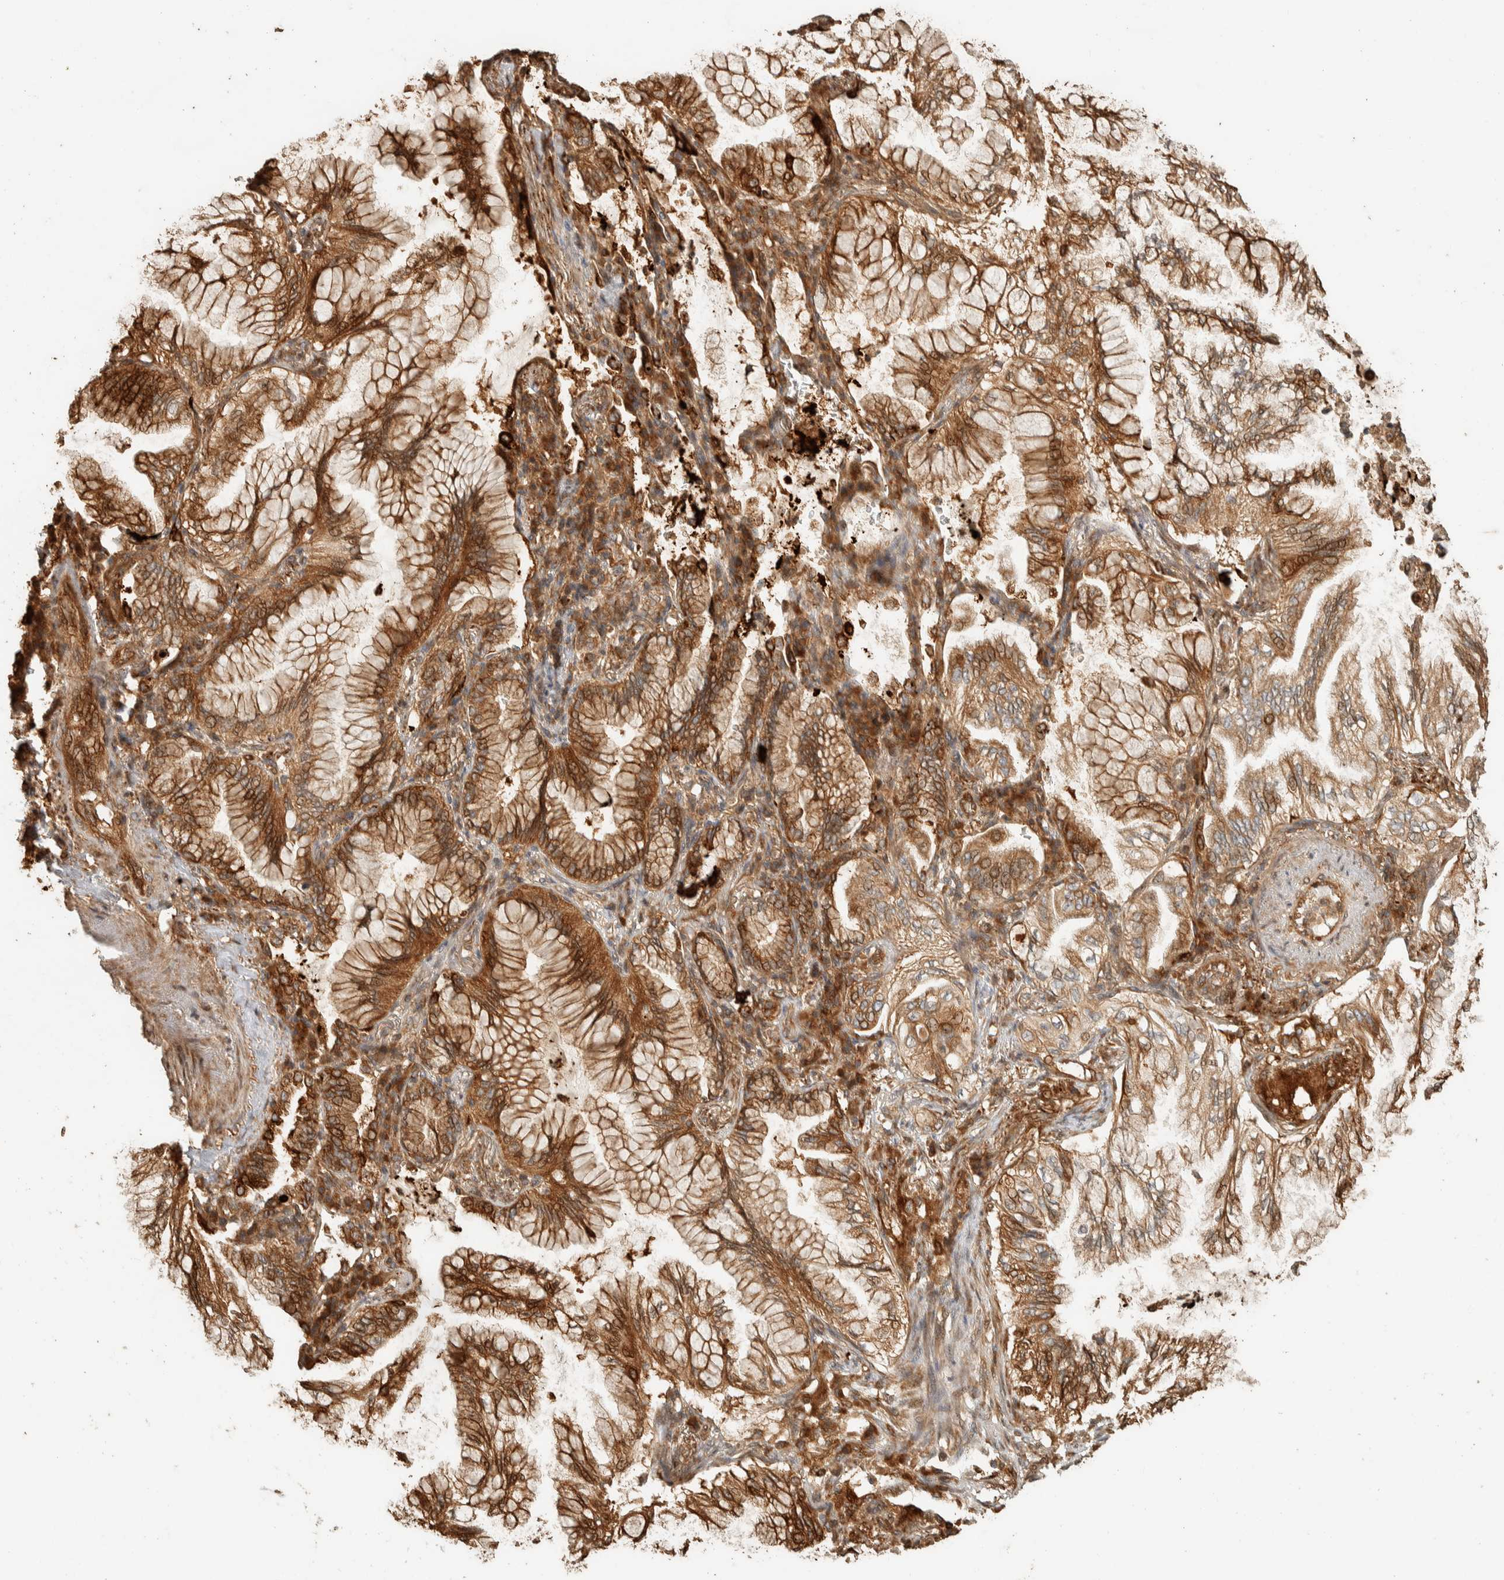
{"staining": {"intensity": "moderate", "quantity": ">75%", "location": "cytoplasmic/membranous"}, "tissue": "lung cancer", "cell_type": "Tumor cells", "image_type": "cancer", "snomed": [{"axis": "morphology", "description": "Adenocarcinoma, NOS"}, {"axis": "topography", "description": "Lung"}], "caption": "IHC photomicrograph of adenocarcinoma (lung) stained for a protein (brown), which exhibits medium levels of moderate cytoplasmic/membranous staining in about >75% of tumor cells.", "gene": "EXOC7", "patient": {"sex": "female", "age": 70}}